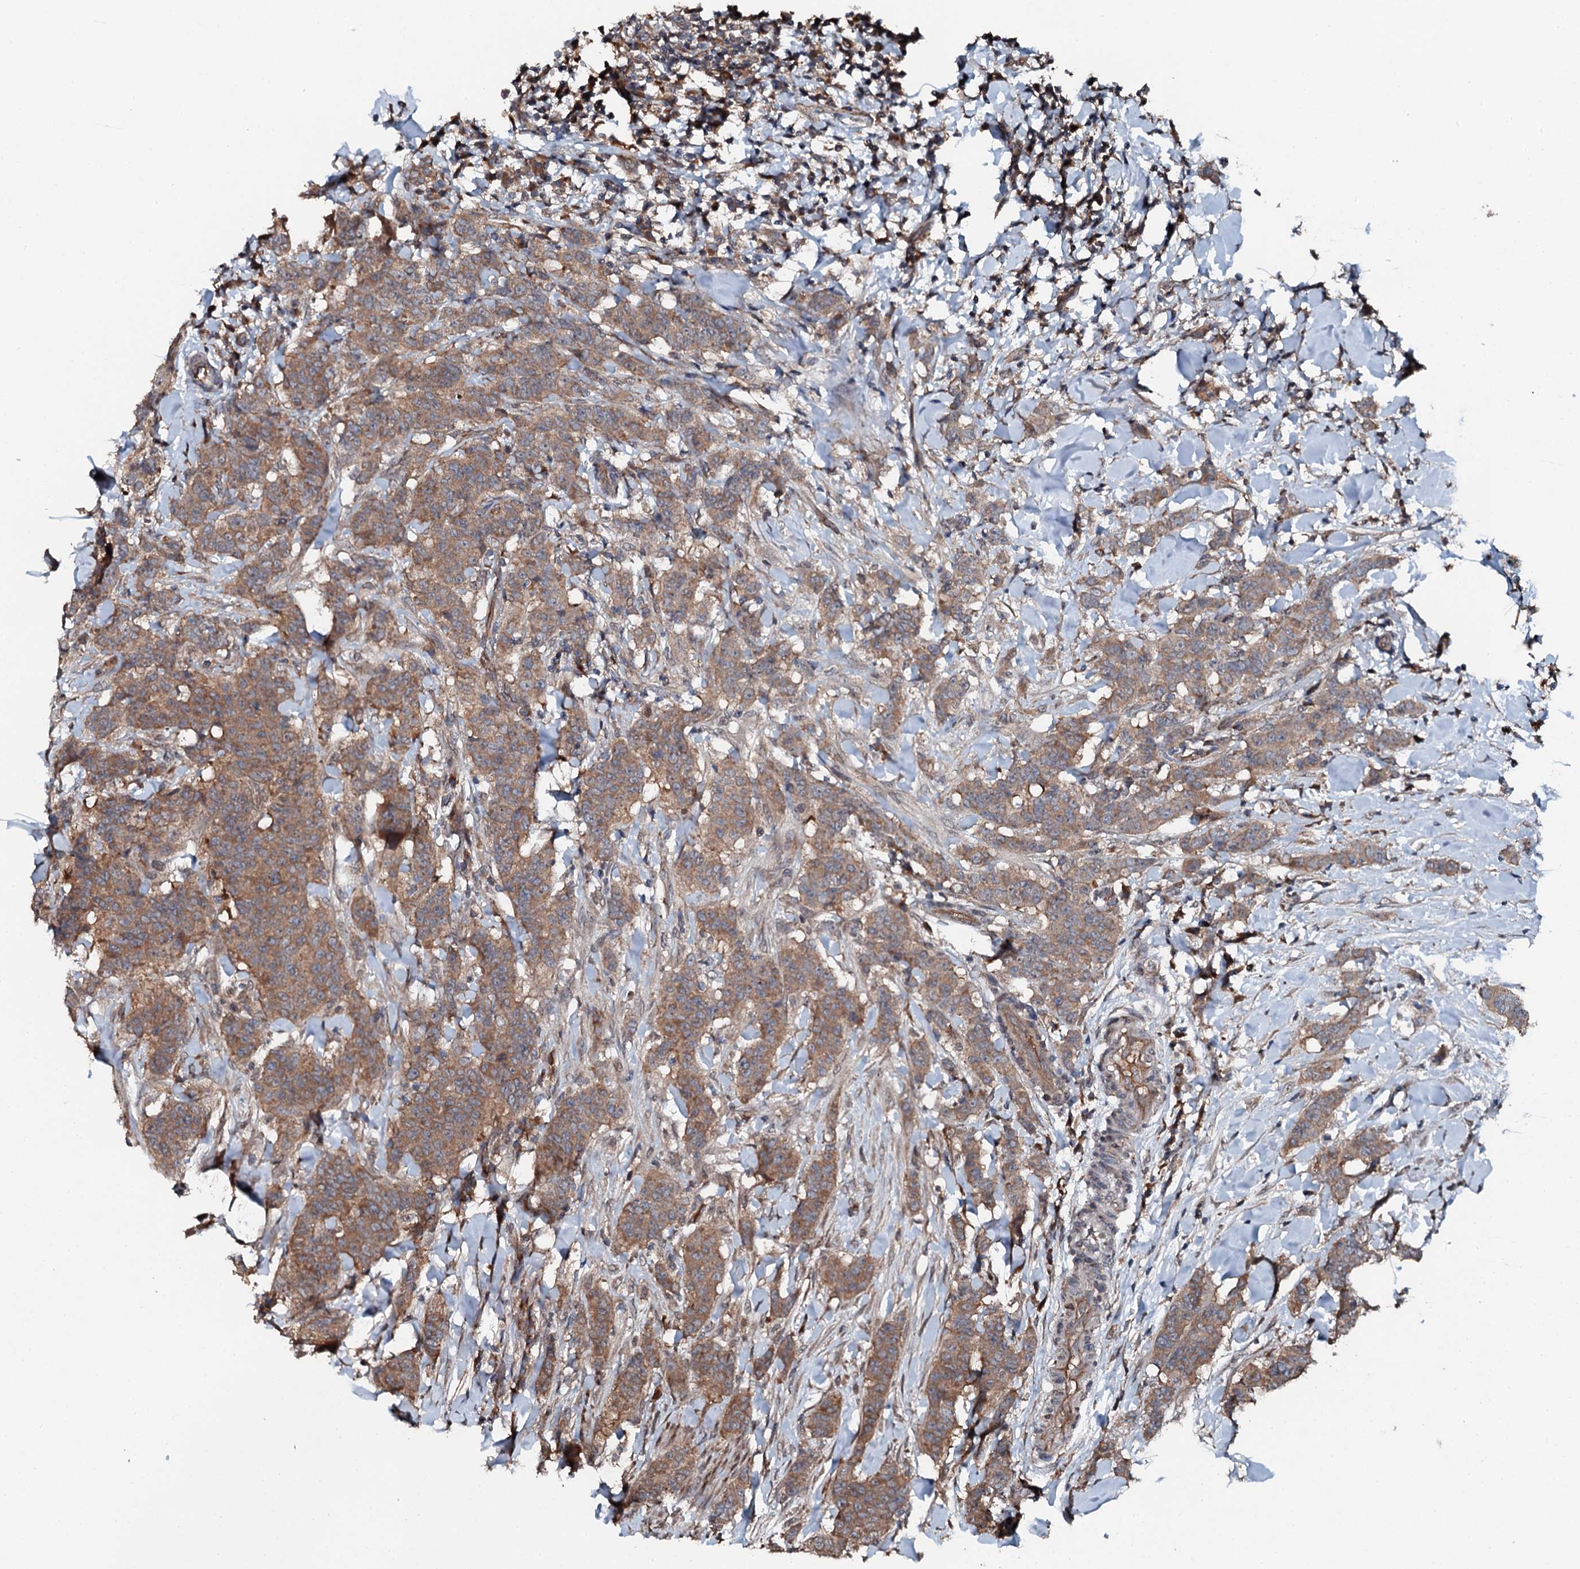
{"staining": {"intensity": "moderate", "quantity": ">75%", "location": "cytoplasmic/membranous,nuclear"}, "tissue": "breast cancer", "cell_type": "Tumor cells", "image_type": "cancer", "snomed": [{"axis": "morphology", "description": "Duct carcinoma"}, {"axis": "topography", "description": "Breast"}], "caption": "This micrograph demonstrates IHC staining of human infiltrating ductal carcinoma (breast), with medium moderate cytoplasmic/membranous and nuclear positivity in approximately >75% of tumor cells.", "gene": "FLYWCH1", "patient": {"sex": "female", "age": 40}}